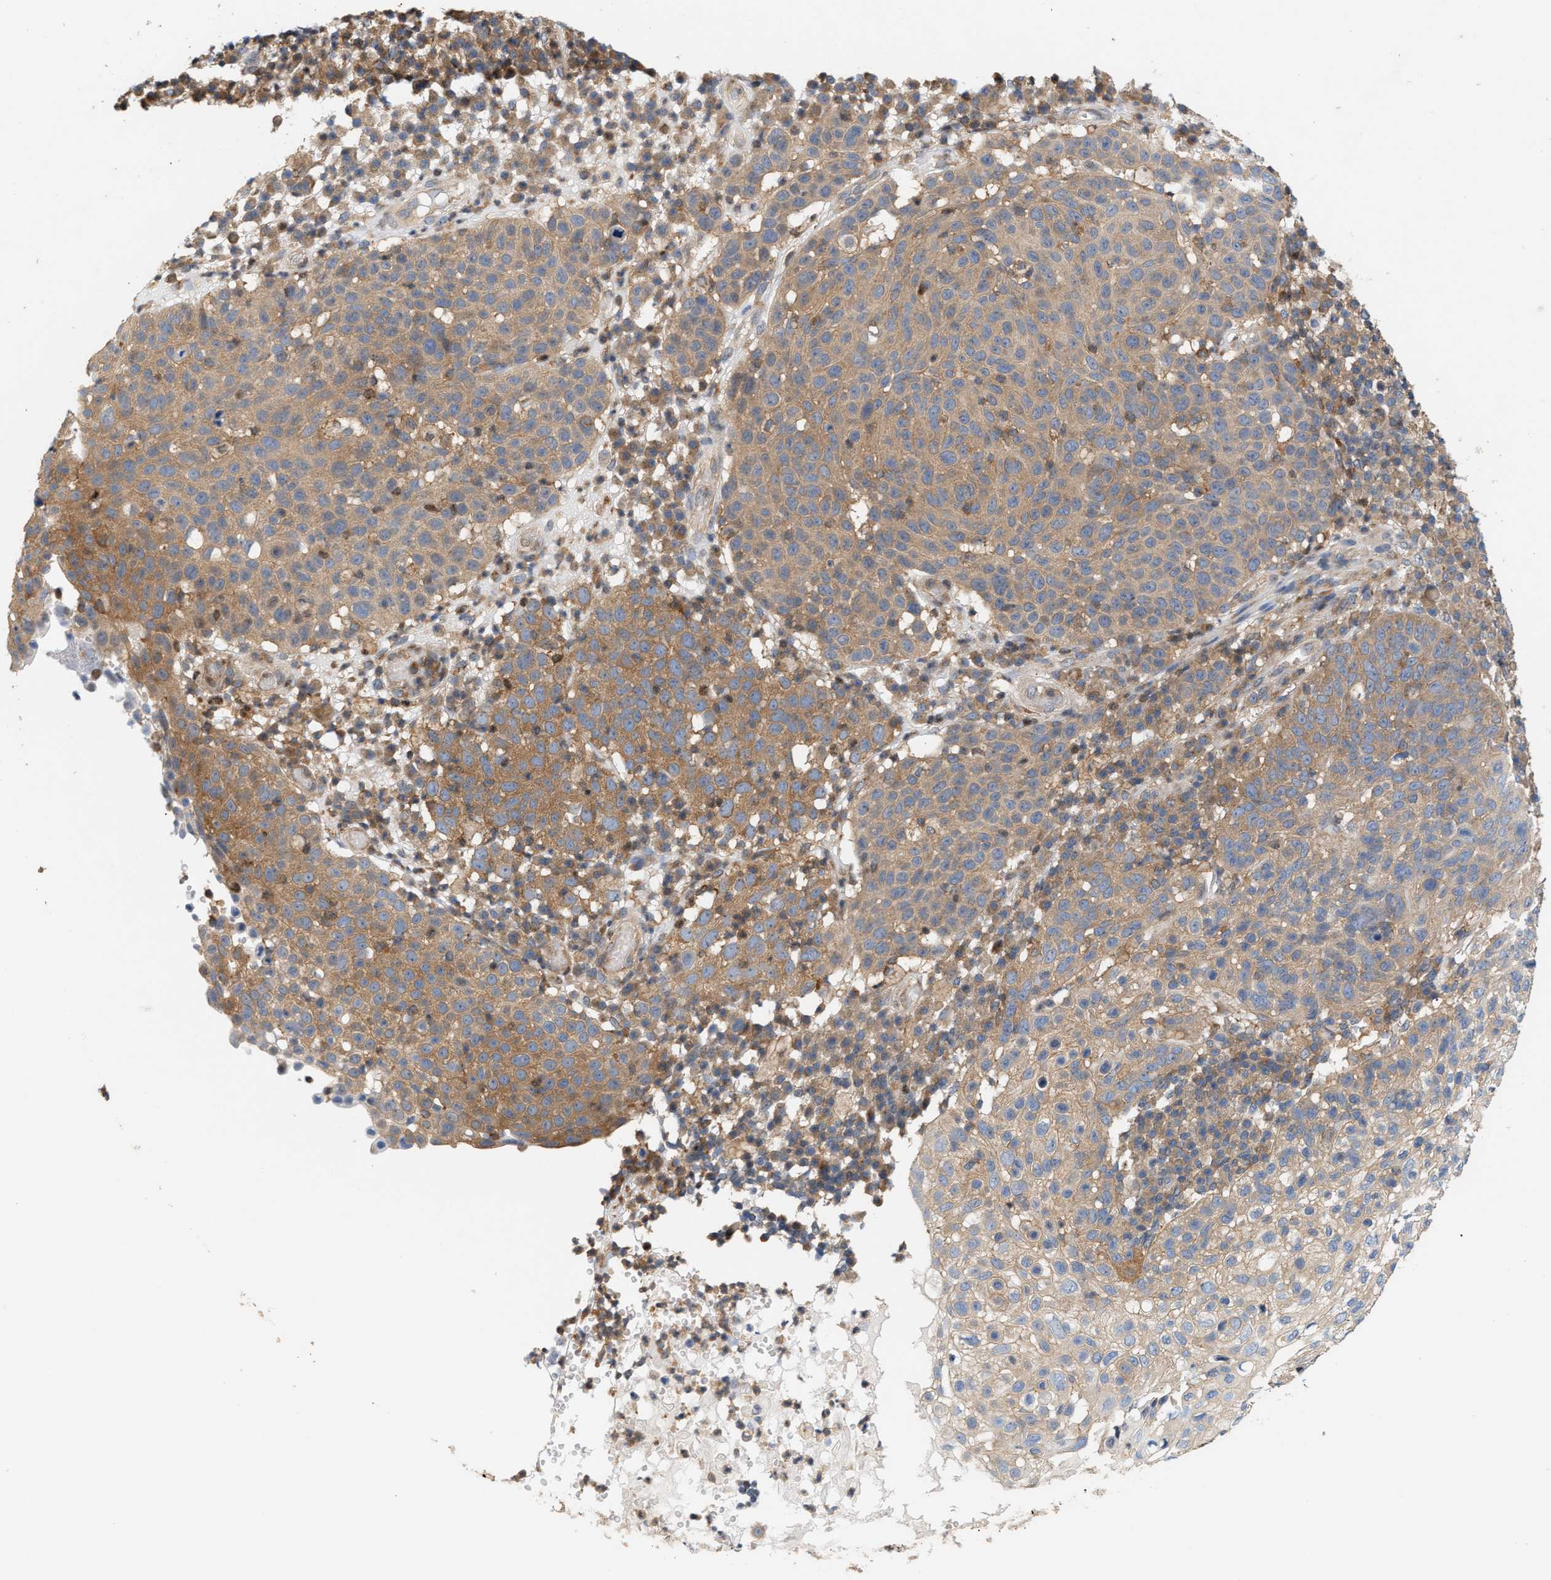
{"staining": {"intensity": "moderate", "quantity": ">75%", "location": "cytoplasmic/membranous,nuclear"}, "tissue": "skin cancer", "cell_type": "Tumor cells", "image_type": "cancer", "snomed": [{"axis": "morphology", "description": "Squamous cell carcinoma in situ, NOS"}, {"axis": "morphology", "description": "Squamous cell carcinoma, NOS"}, {"axis": "topography", "description": "Skin"}], "caption": "Immunohistochemistry (IHC) histopathology image of skin cancer (squamous cell carcinoma in situ) stained for a protein (brown), which displays medium levels of moderate cytoplasmic/membranous and nuclear staining in about >75% of tumor cells.", "gene": "DBNL", "patient": {"sex": "male", "age": 93}}